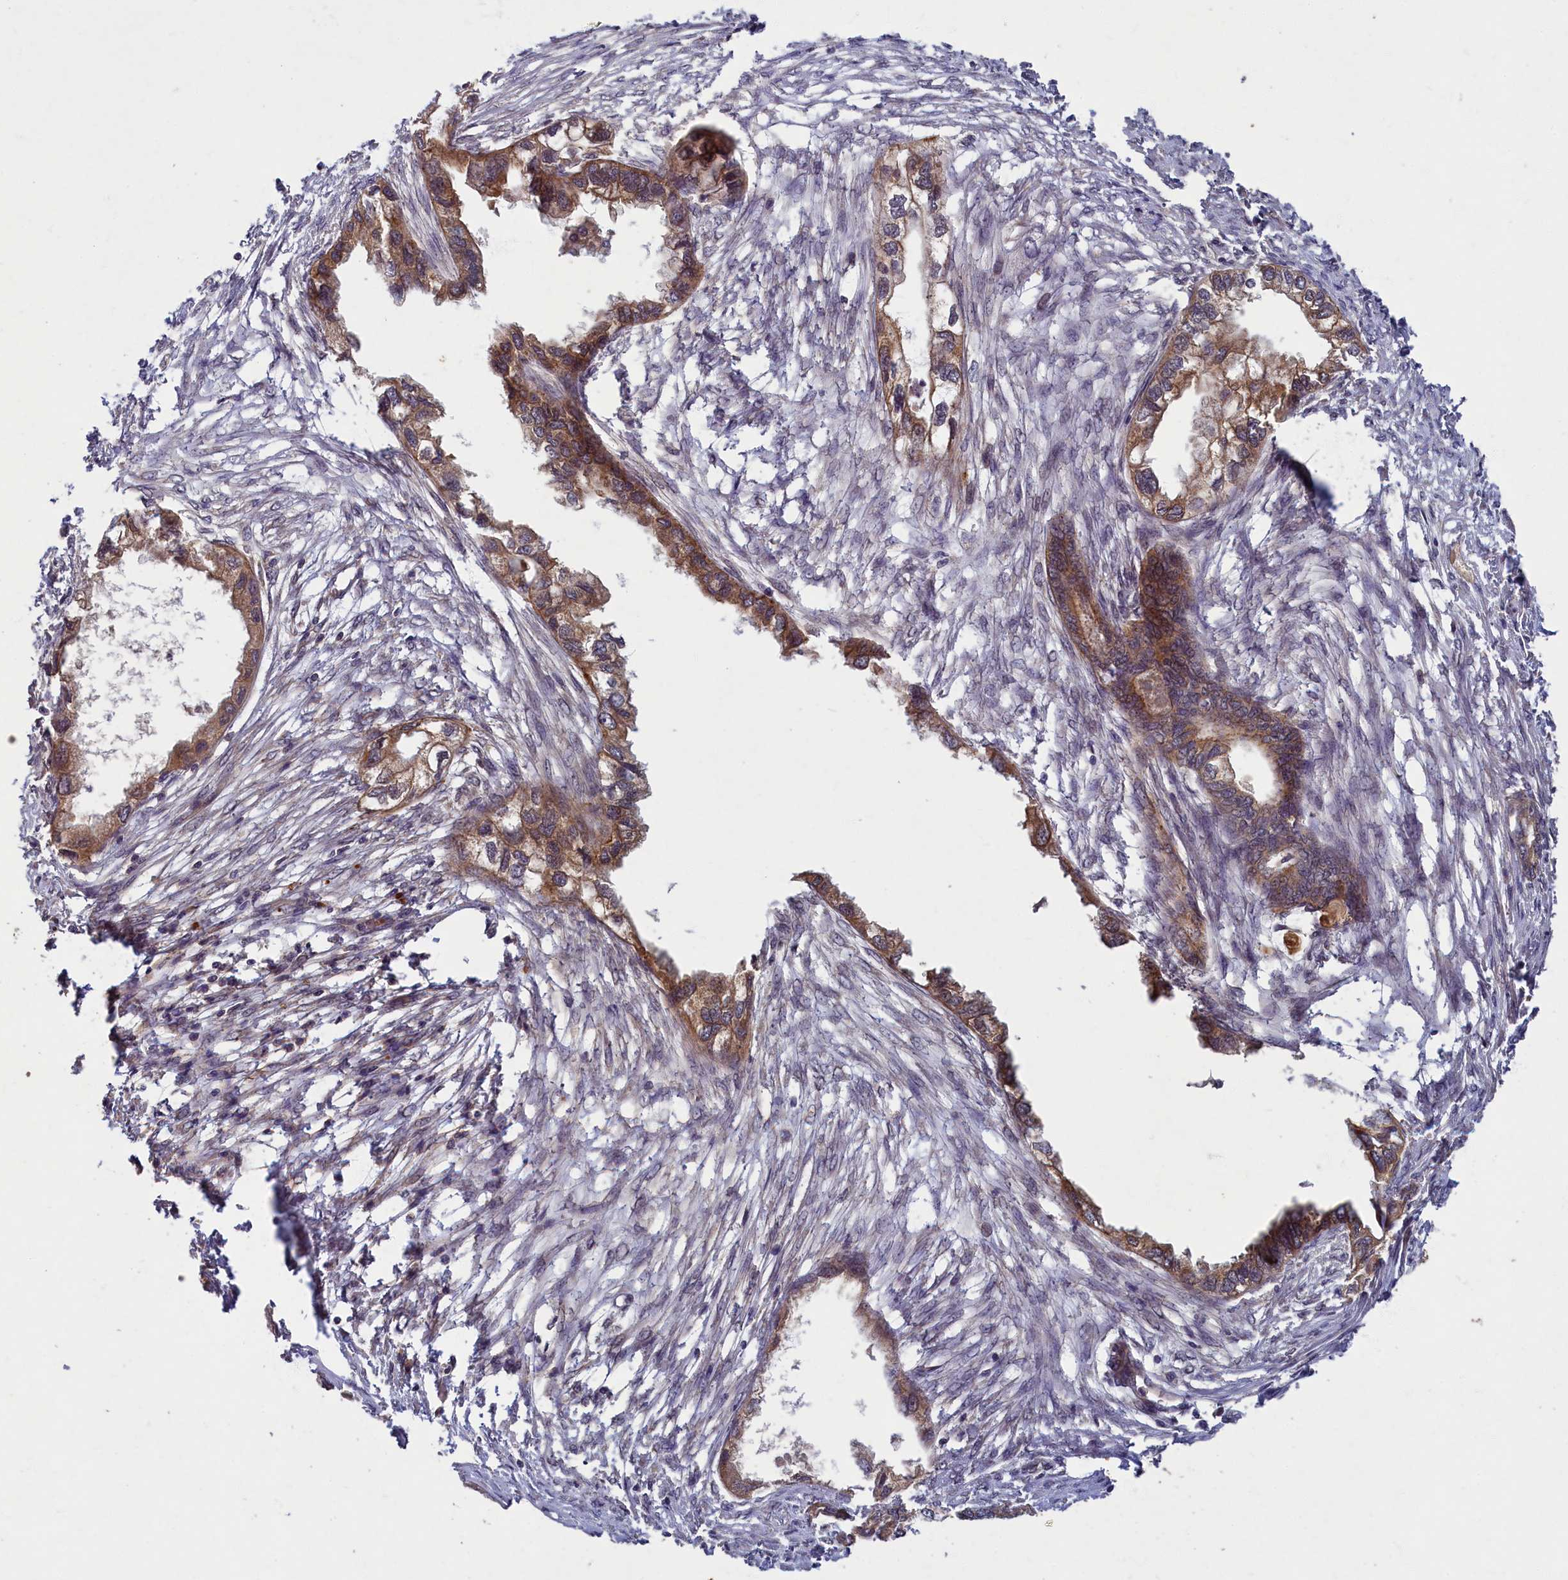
{"staining": {"intensity": "moderate", "quantity": ">75%", "location": "cytoplasmic/membranous"}, "tissue": "endometrial cancer", "cell_type": "Tumor cells", "image_type": "cancer", "snomed": [{"axis": "morphology", "description": "Adenocarcinoma, NOS"}, {"axis": "morphology", "description": "Adenocarcinoma, metastatic, NOS"}, {"axis": "topography", "description": "Adipose tissue"}, {"axis": "topography", "description": "Endometrium"}], "caption": "An immunohistochemistry (IHC) histopathology image of tumor tissue is shown. Protein staining in brown shows moderate cytoplasmic/membranous positivity in endometrial cancer within tumor cells. The staining was performed using DAB to visualize the protein expression in brown, while the nuclei were stained in blue with hematoxylin (Magnification: 20x).", "gene": "BICD1", "patient": {"sex": "female", "age": 67}}